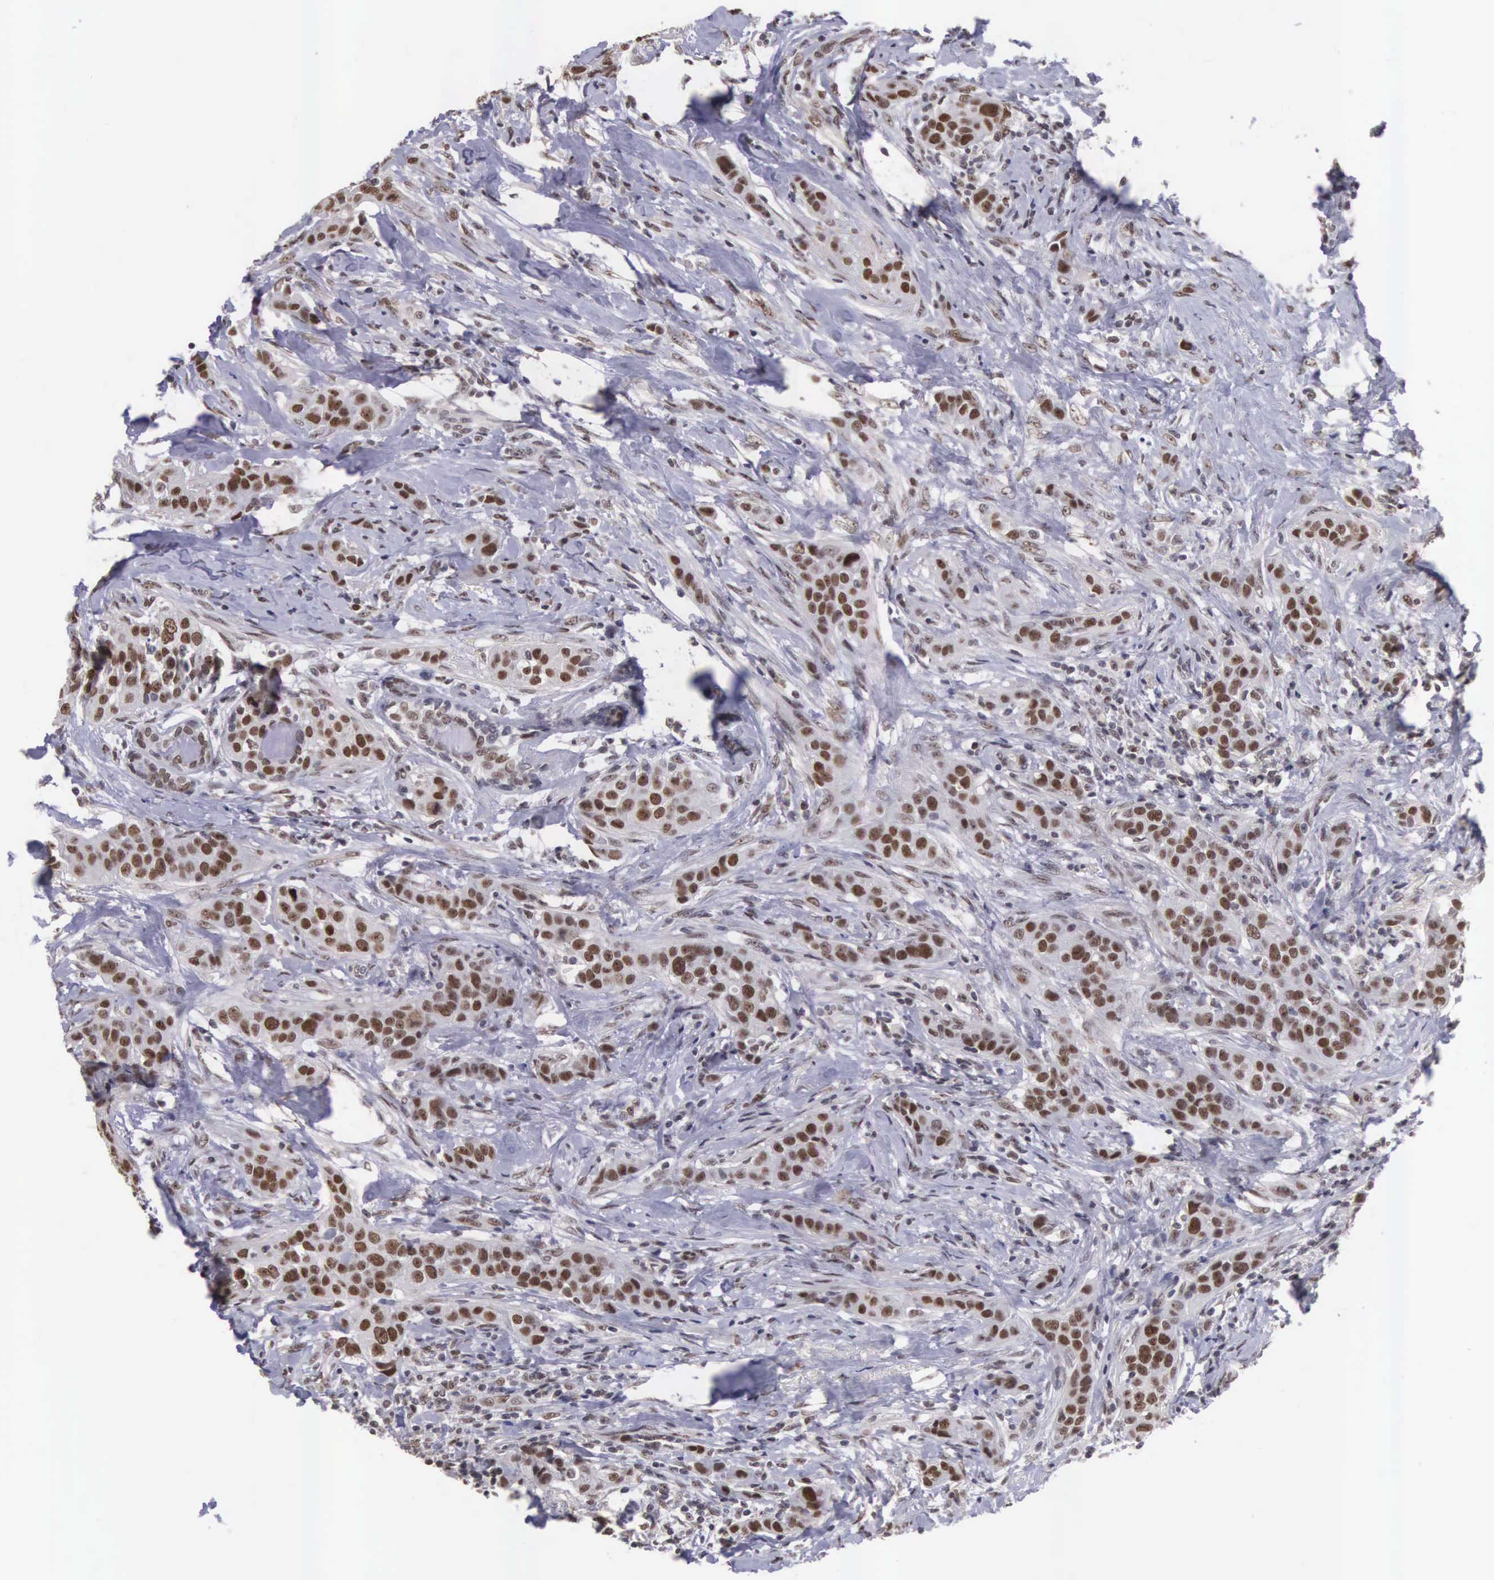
{"staining": {"intensity": "moderate", "quantity": ">75%", "location": "nuclear"}, "tissue": "breast cancer", "cell_type": "Tumor cells", "image_type": "cancer", "snomed": [{"axis": "morphology", "description": "Duct carcinoma"}, {"axis": "topography", "description": "Breast"}], "caption": "Human breast cancer (intraductal carcinoma) stained with a brown dye shows moderate nuclear positive positivity in about >75% of tumor cells.", "gene": "ZNF275", "patient": {"sex": "female", "age": 45}}